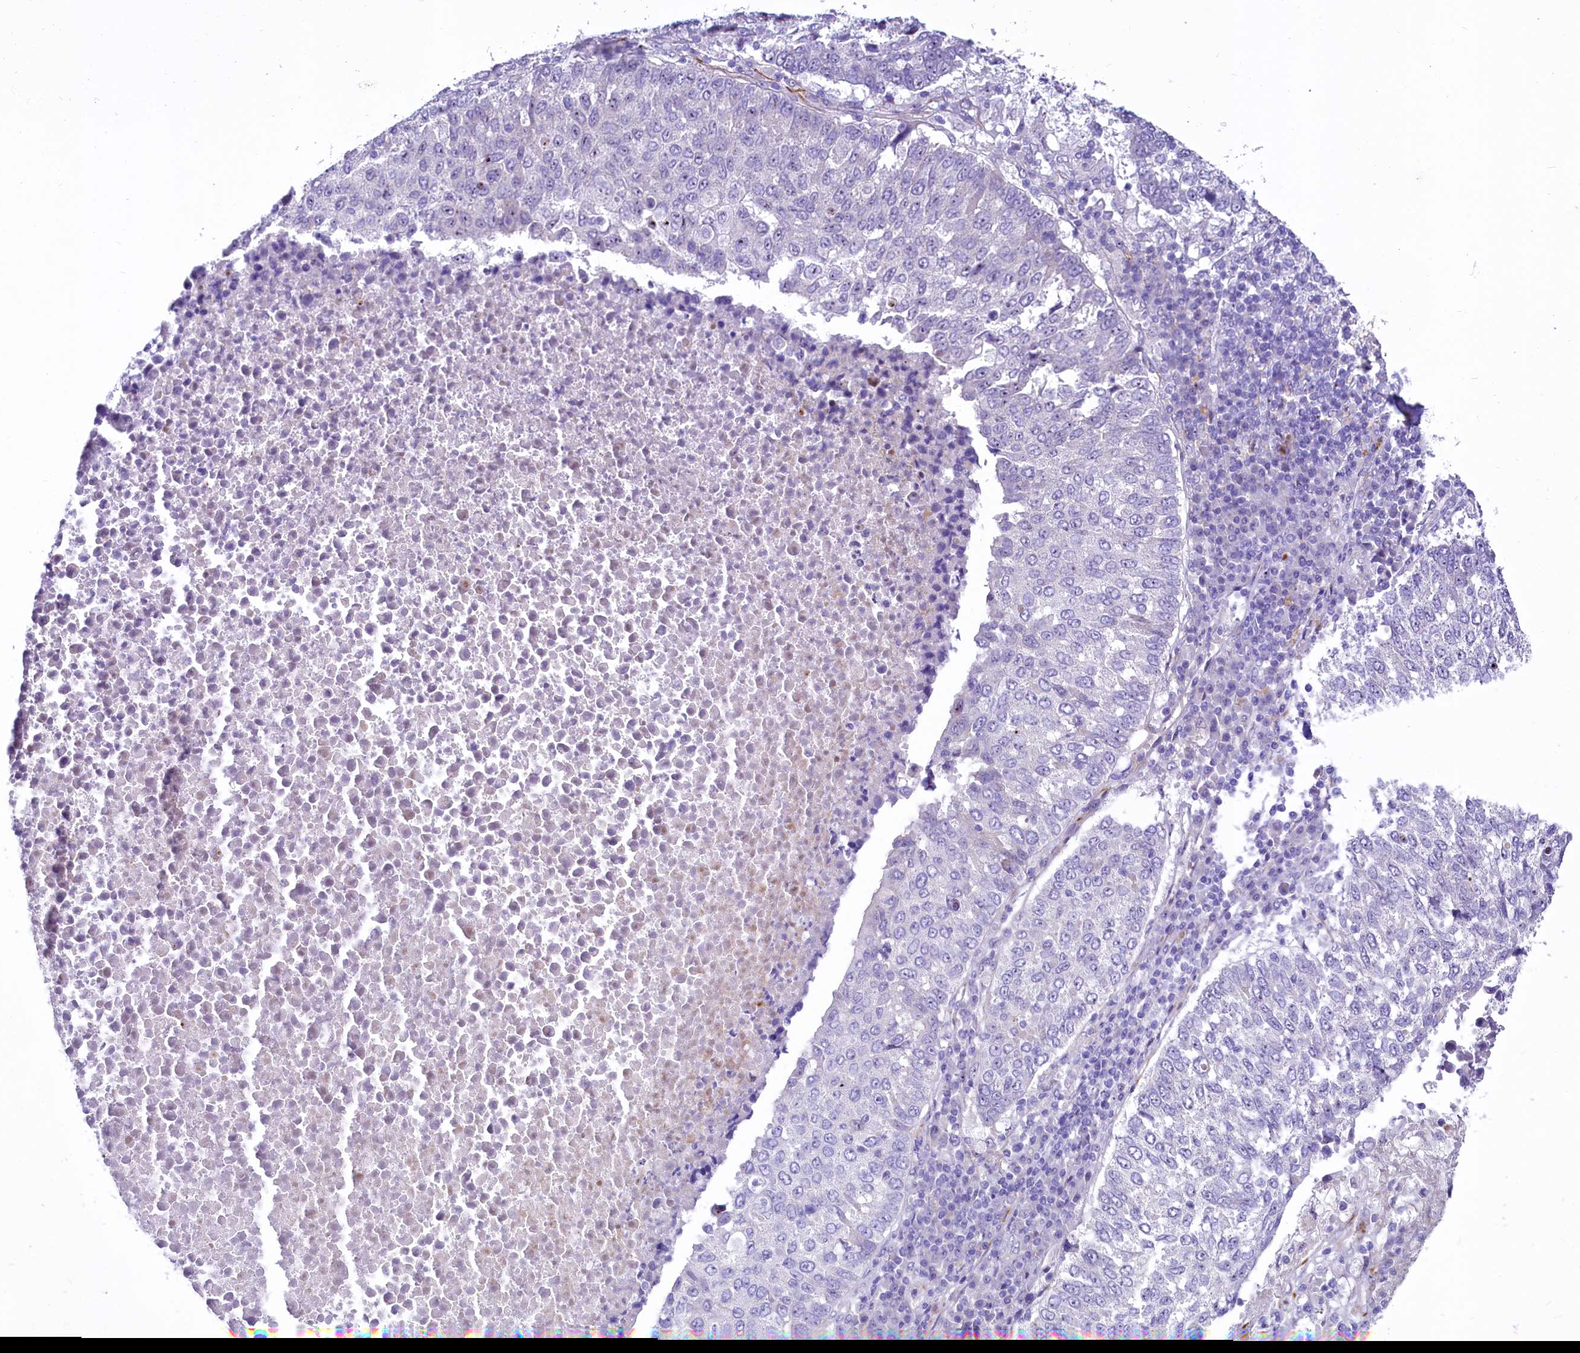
{"staining": {"intensity": "negative", "quantity": "none", "location": "none"}, "tissue": "lung cancer", "cell_type": "Tumor cells", "image_type": "cancer", "snomed": [{"axis": "morphology", "description": "Squamous cell carcinoma, NOS"}, {"axis": "topography", "description": "Lung"}], "caption": "An image of human lung cancer (squamous cell carcinoma) is negative for staining in tumor cells.", "gene": "SH3TC2", "patient": {"sex": "male", "age": 73}}